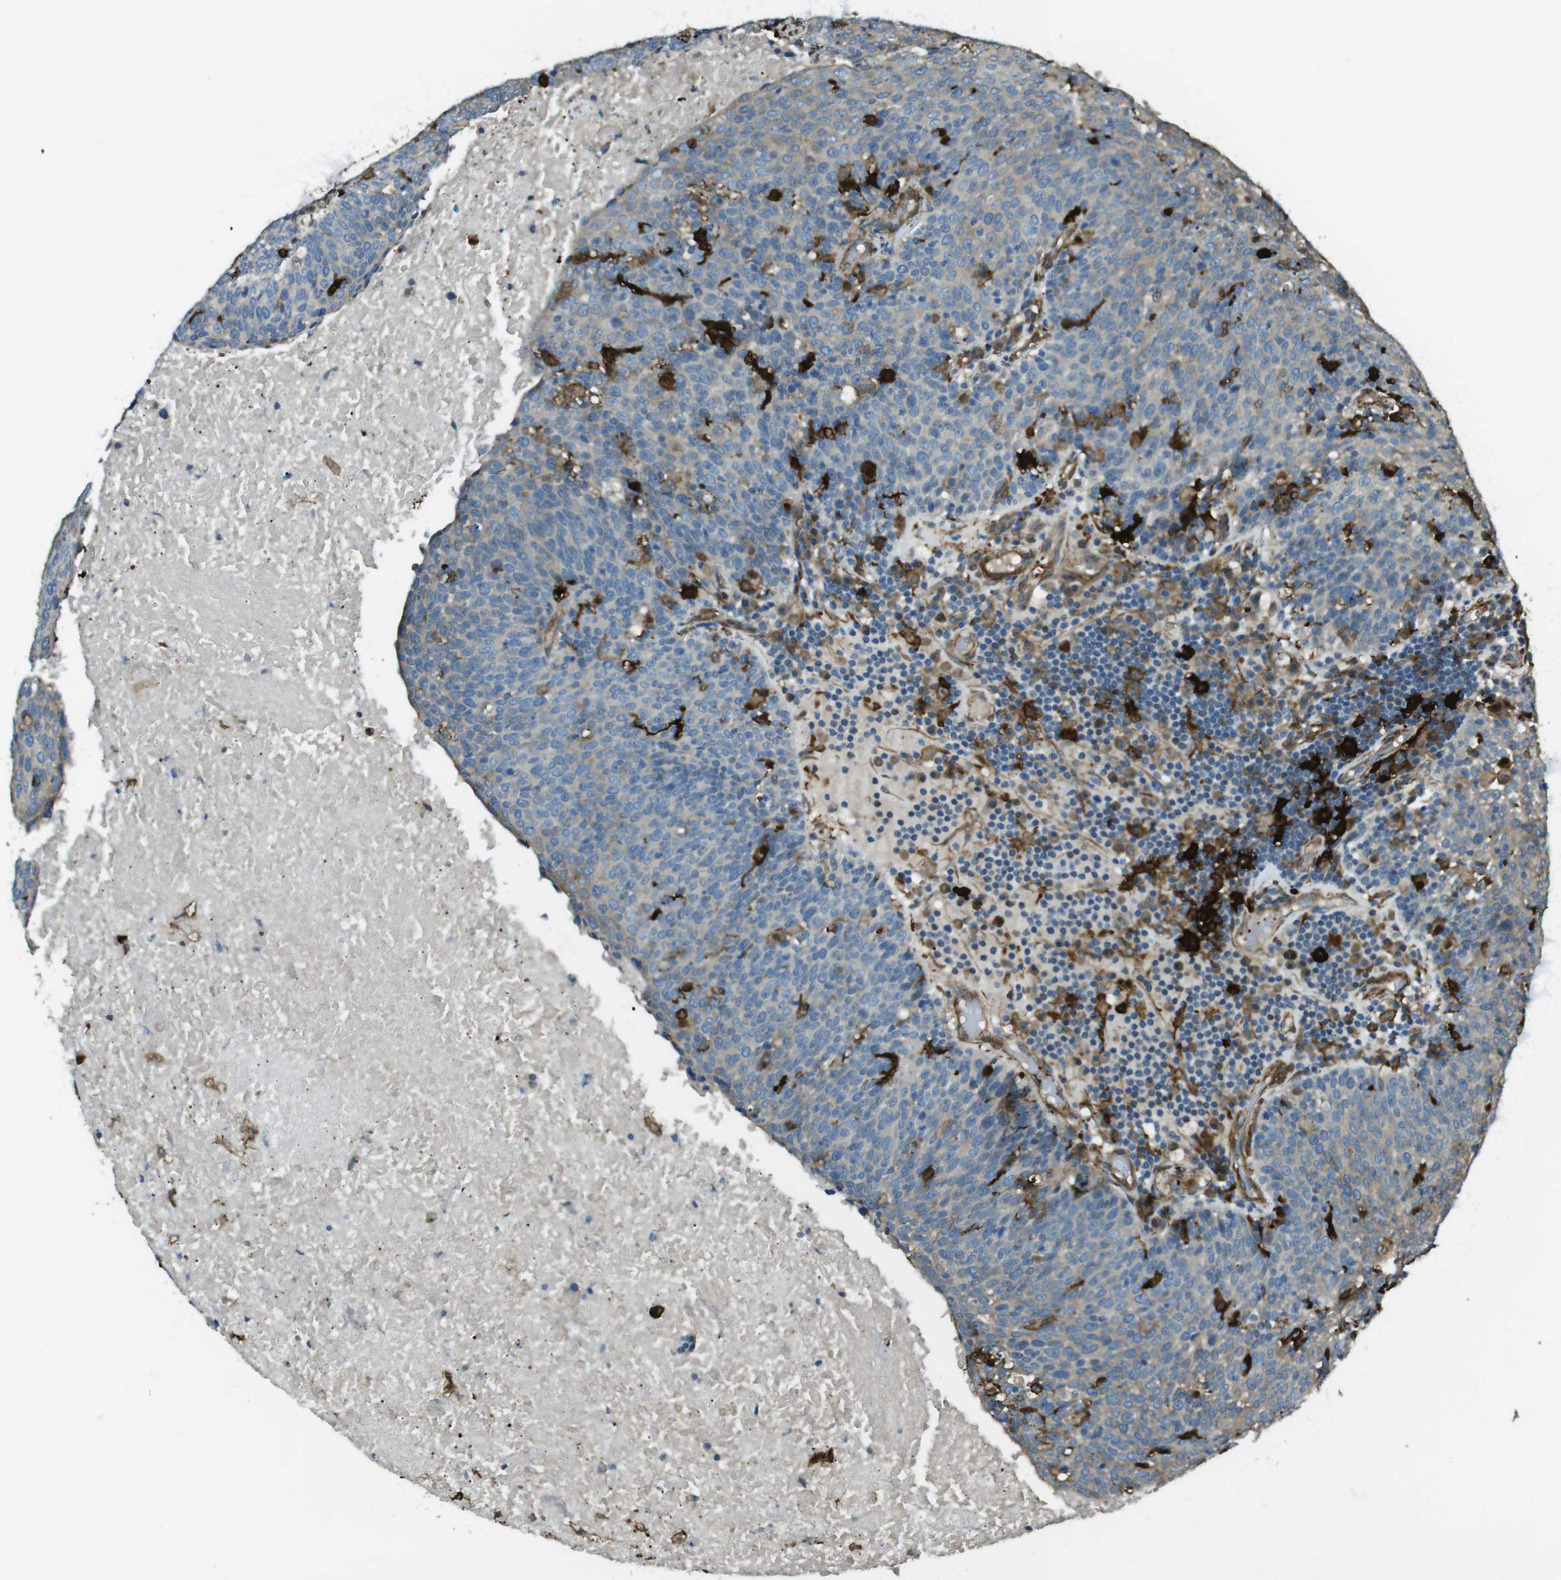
{"staining": {"intensity": "weak", "quantity": "25%-75%", "location": "cytoplasmic/membranous"}, "tissue": "head and neck cancer", "cell_type": "Tumor cells", "image_type": "cancer", "snomed": [{"axis": "morphology", "description": "Squamous cell carcinoma, NOS"}, {"axis": "morphology", "description": "Squamous cell carcinoma, metastatic, NOS"}, {"axis": "topography", "description": "Lymph node"}, {"axis": "topography", "description": "Head-Neck"}], "caption": "Immunohistochemistry (IHC) (DAB) staining of human squamous cell carcinoma (head and neck) demonstrates weak cytoplasmic/membranous protein staining in approximately 25%-75% of tumor cells.", "gene": "SFT2D1", "patient": {"sex": "male", "age": 62}}